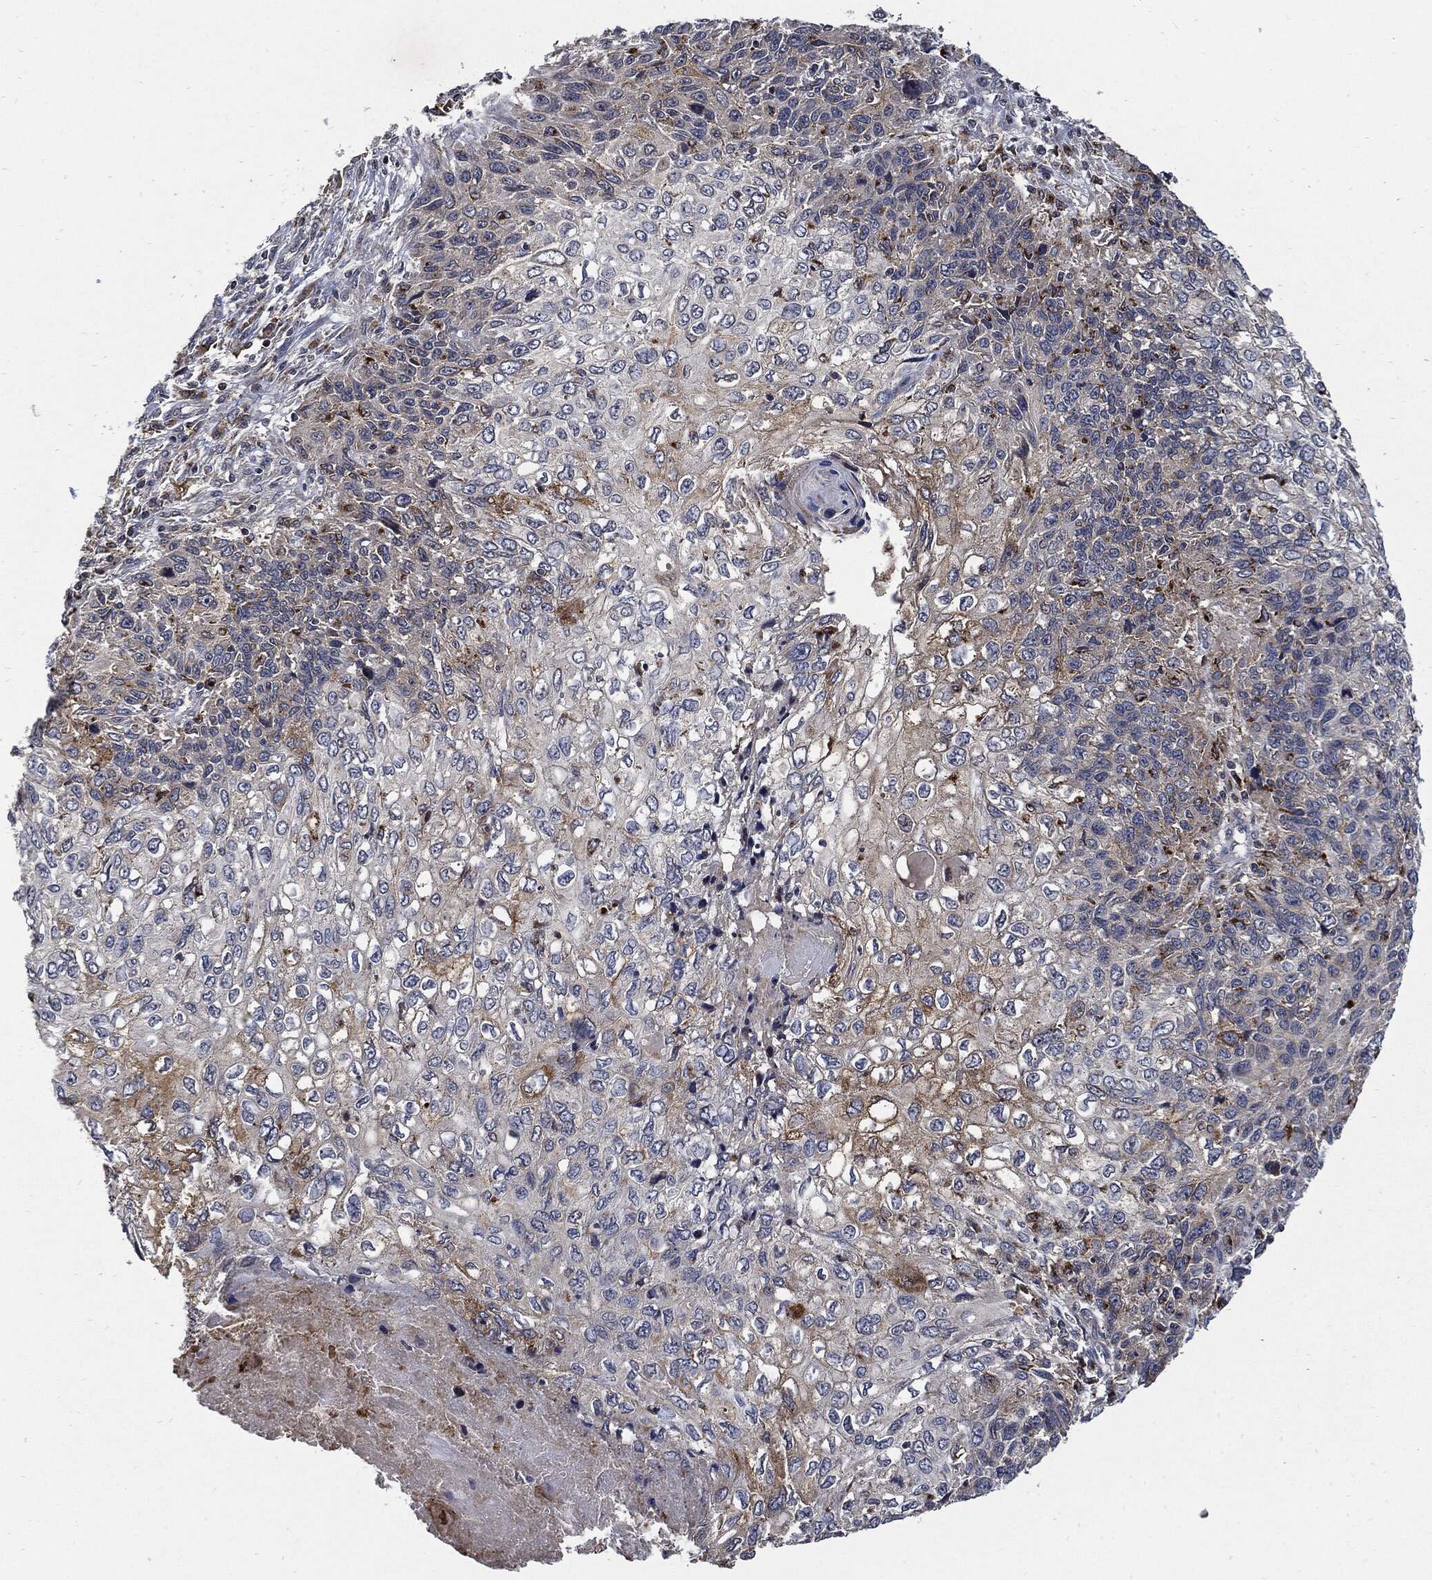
{"staining": {"intensity": "weak", "quantity": "<25%", "location": "cytoplasmic/membranous"}, "tissue": "skin cancer", "cell_type": "Tumor cells", "image_type": "cancer", "snomed": [{"axis": "morphology", "description": "Squamous cell carcinoma, NOS"}, {"axis": "topography", "description": "Skin"}], "caption": "Human skin cancer stained for a protein using IHC exhibits no staining in tumor cells.", "gene": "SLC31A2", "patient": {"sex": "male", "age": 92}}